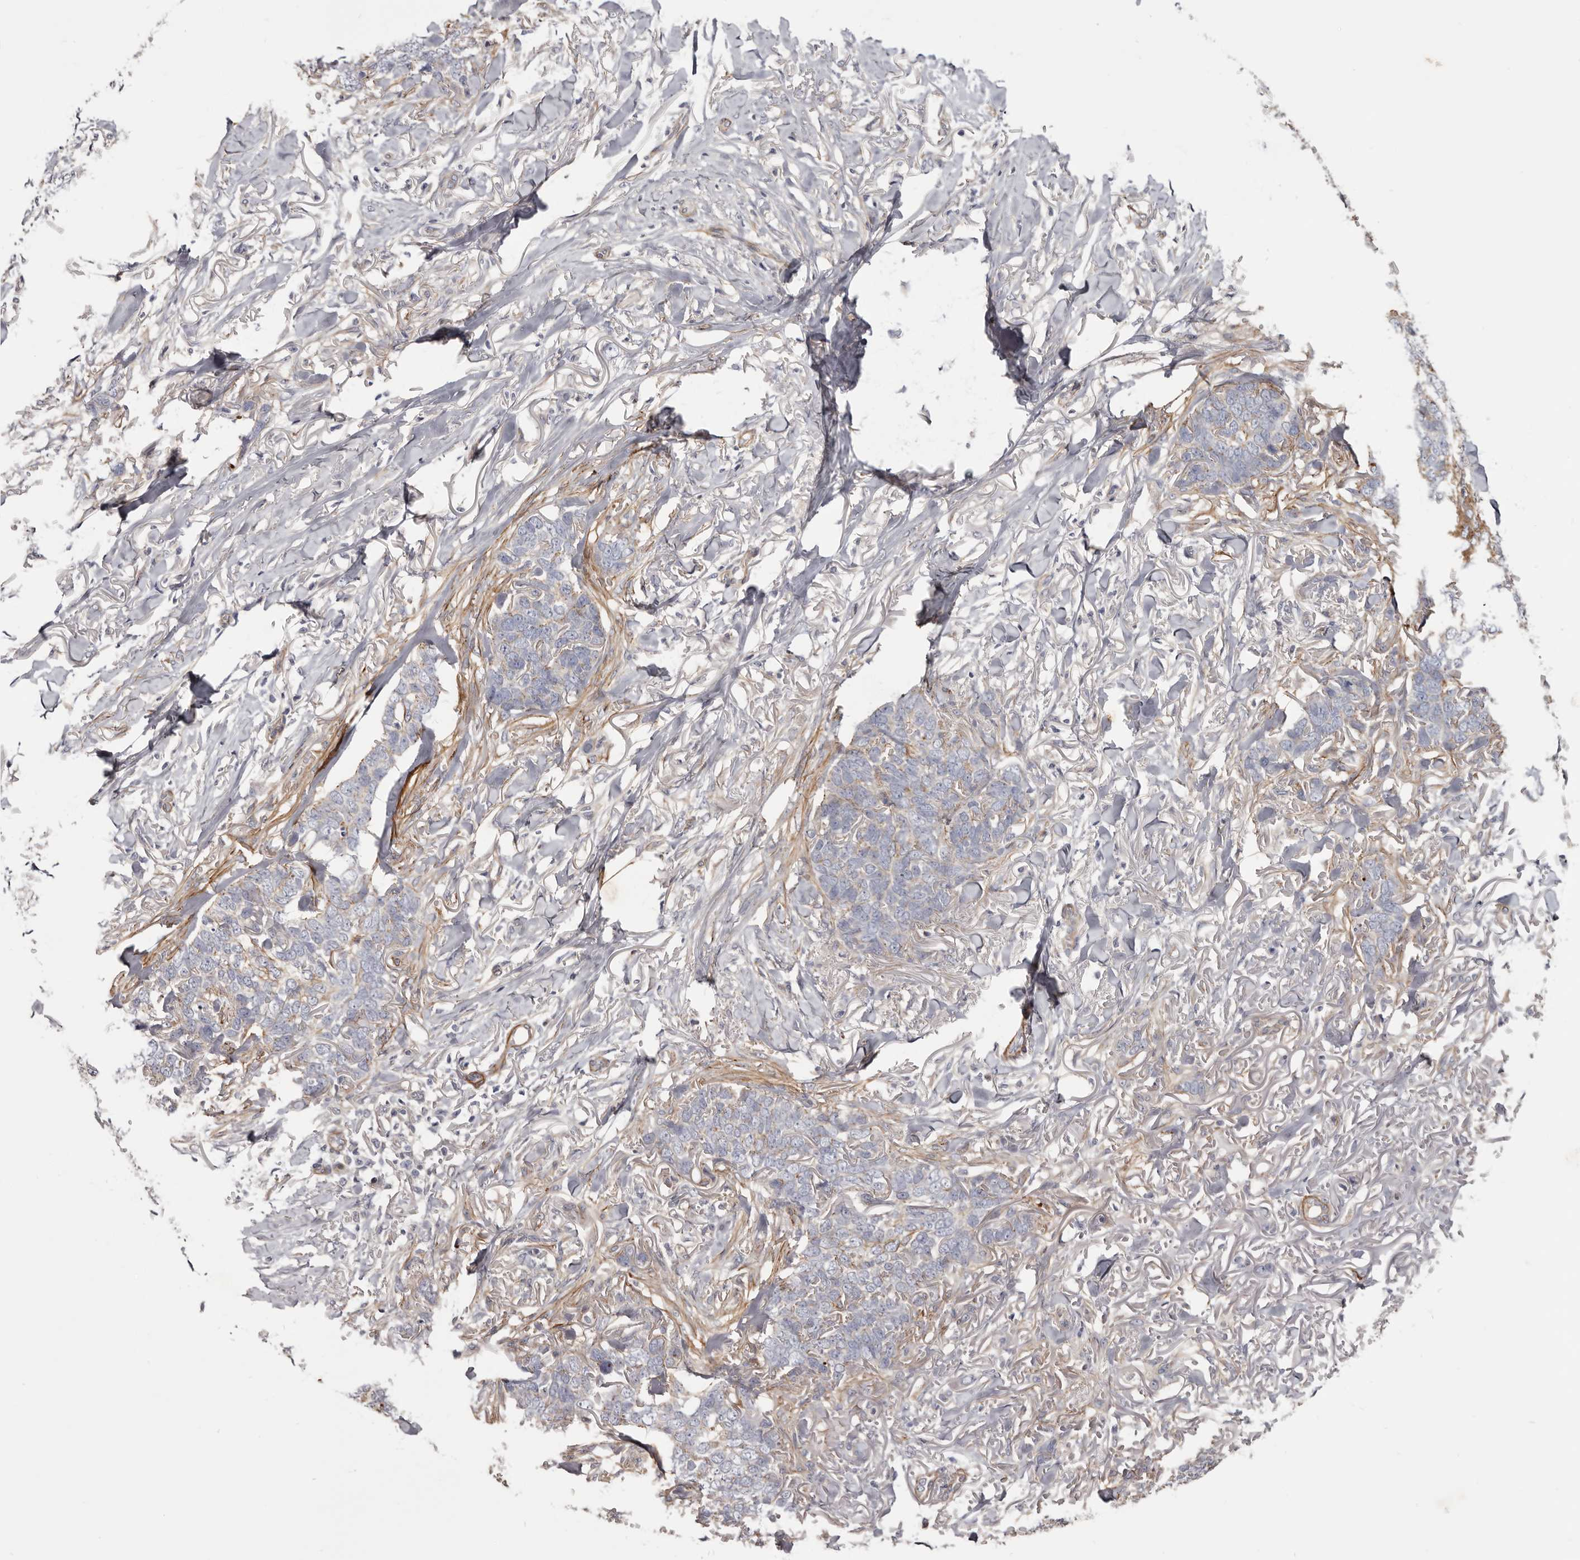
{"staining": {"intensity": "negative", "quantity": "none", "location": "none"}, "tissue": "skin cancer", "cell_type": "Tumor cells", "image_type": "cancer", "snomed": [{"axis": "morphology", "description": "Normal tissue, NOS"}, {"axis": "morphology", "description": "Basal cell carcinoma"}, {"axis": "topography", "description": "Skin"}], "caption": "Histopathology image shows no protein staining in tumor cells of skin cancer (basal cell carcinoma) tissue.", "gene": "CGN", "patient": {"sex": "male", "age": 77}}